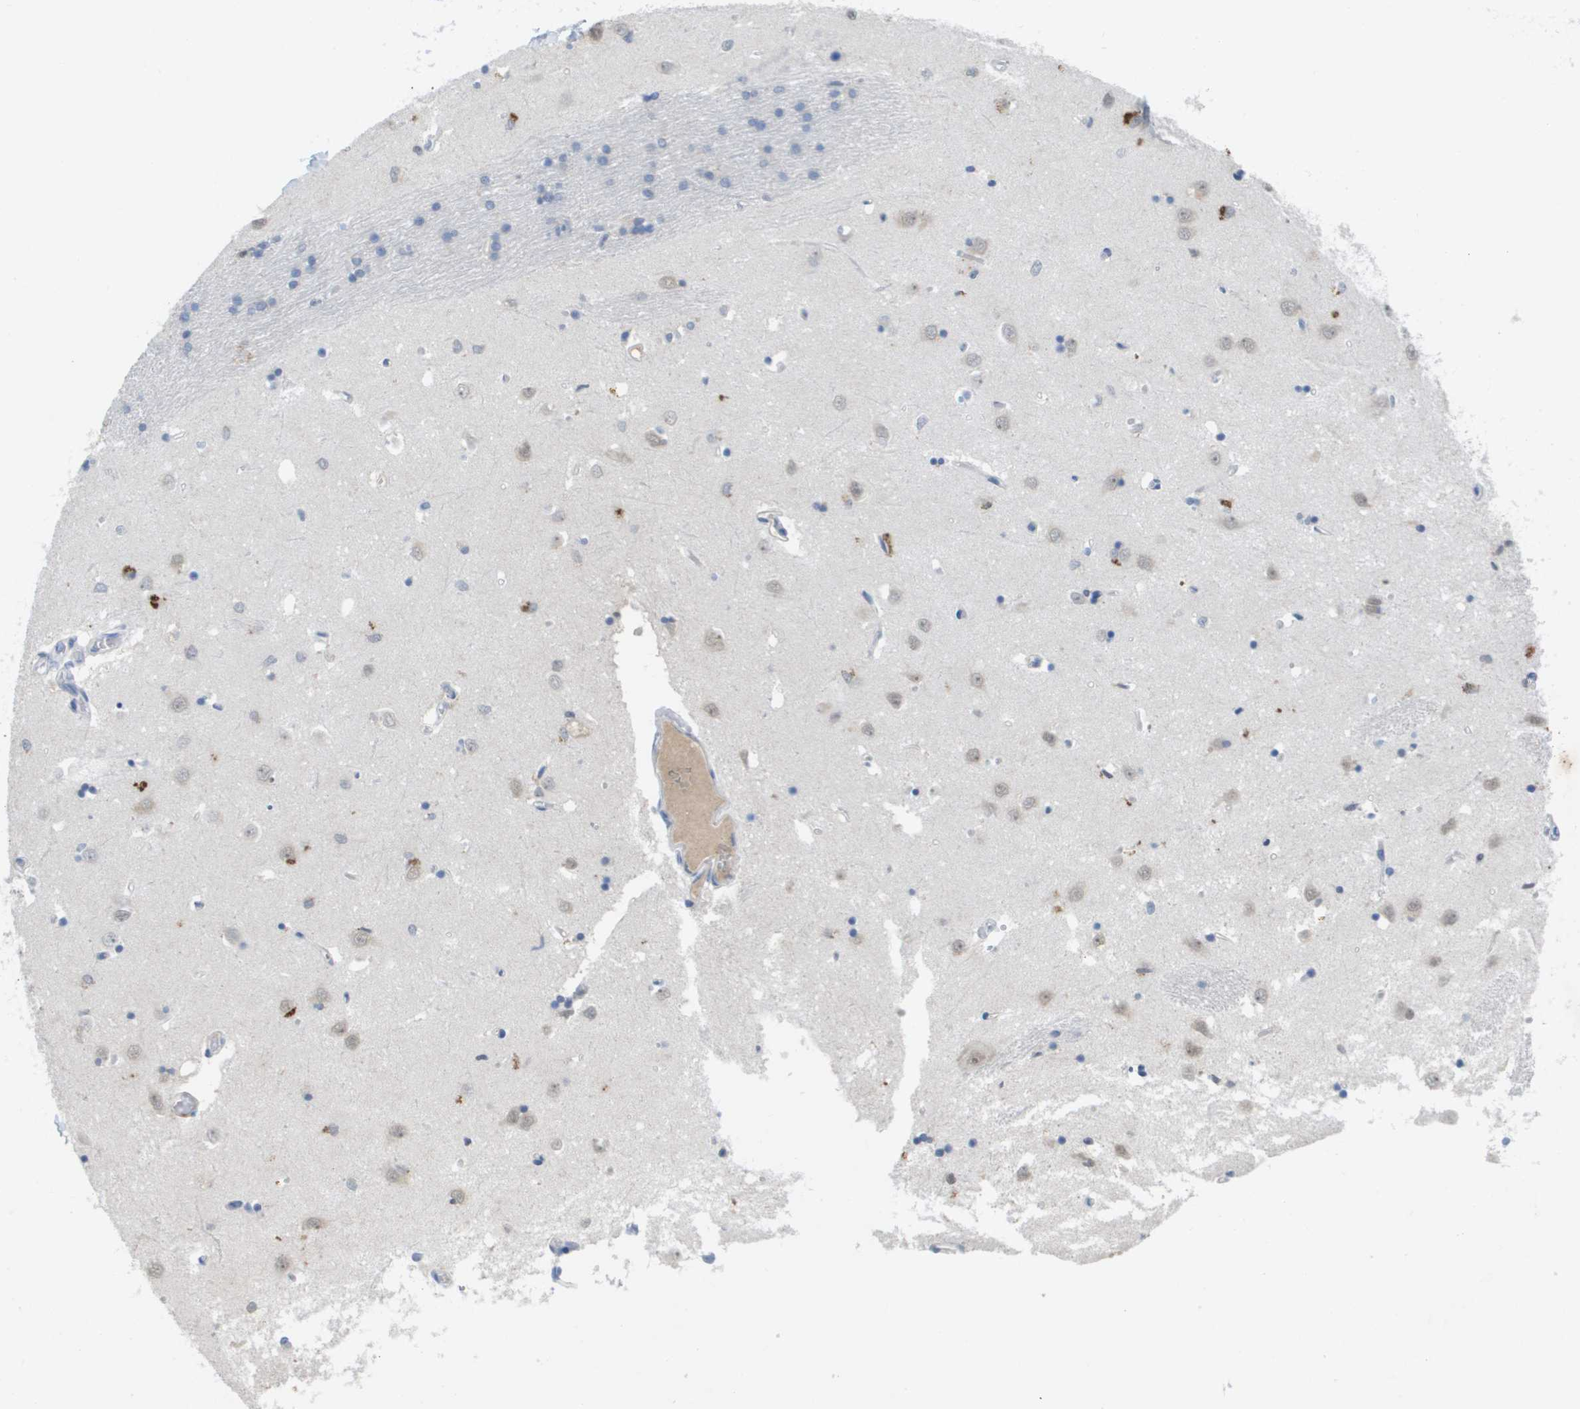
{"staining": {"intensity": "negative", "quantity": "none", "location": "none"}, "tissue": "caudate", "cell_type": "Glial cells", "image_type": "normal", "snomed": [{"axis": "morphology", "description": "Normal tissue, NOS"}, {"axis": "topography", "description": "Lateral ventricle wall"}], "caption": "DAB immunohistochemical staining of unremarkable caudate exhibits no significant positivity in glial cells. (Stains: DAB (3,3'-diaminobenzidine) IHC with hematoxylin counter stain, Microscopy: brightfield microscopy at high magnification).", "gene": "TP53RK", "patient": {"sex": "female", "age": 19}}